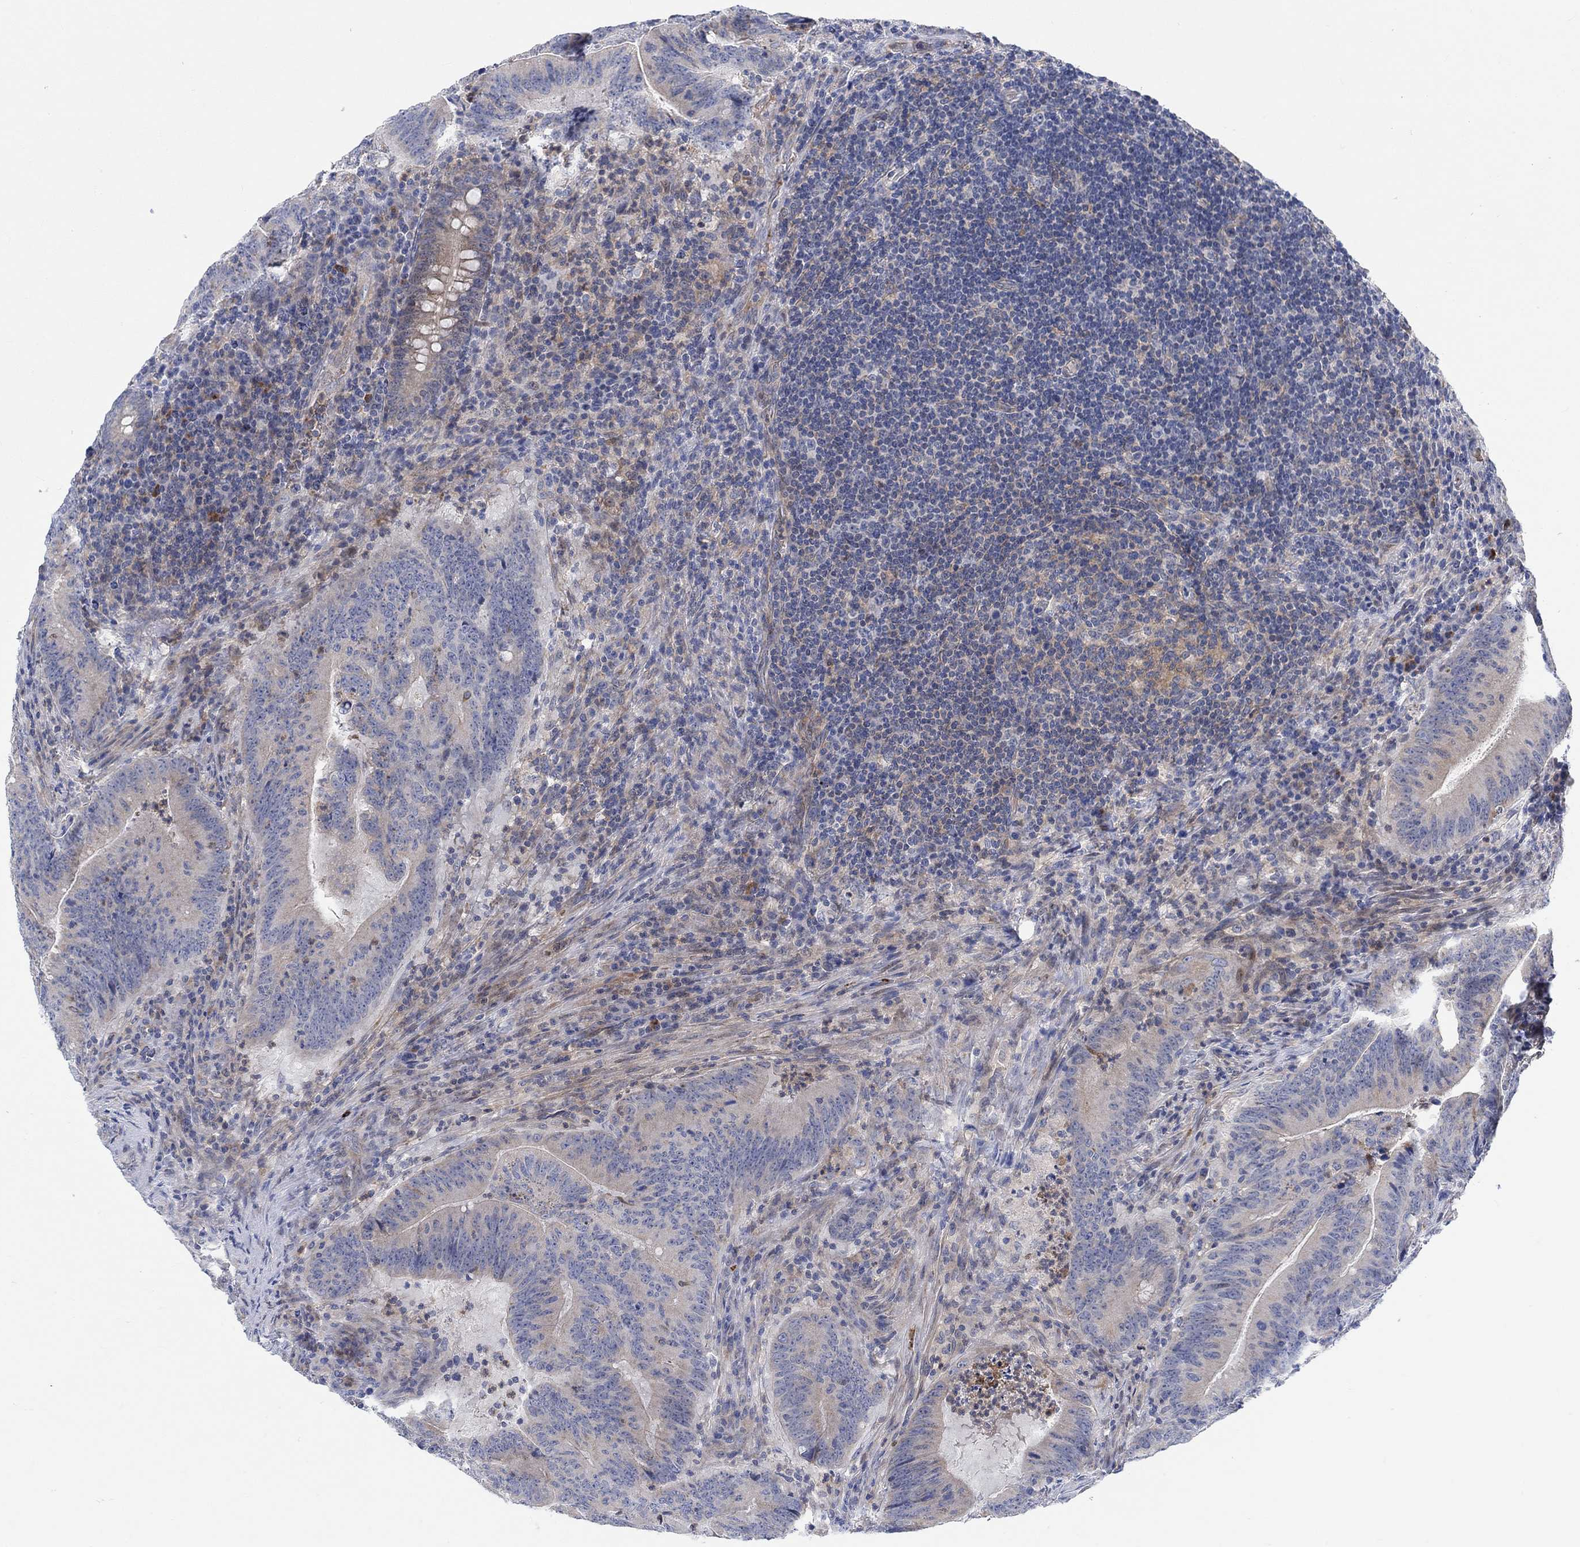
{"staining": {"intensity": "negative", "quantity": "none", "location": "none"}, "tissue": "colorectal cancer", "cell_type": "Tumor cells", "image_type": "cancer", "snomed": [{"axis": "morphology", "description": "Adenocarcinoma, NOS"}, {"axis": "topography", "description": "Colon"}], "caption": "Protein analysis of colorectal cancer displays no significant positivity in tumor cells.", "gene": "PMFBP1", "patient": {"sex": "female", "age": 87}}